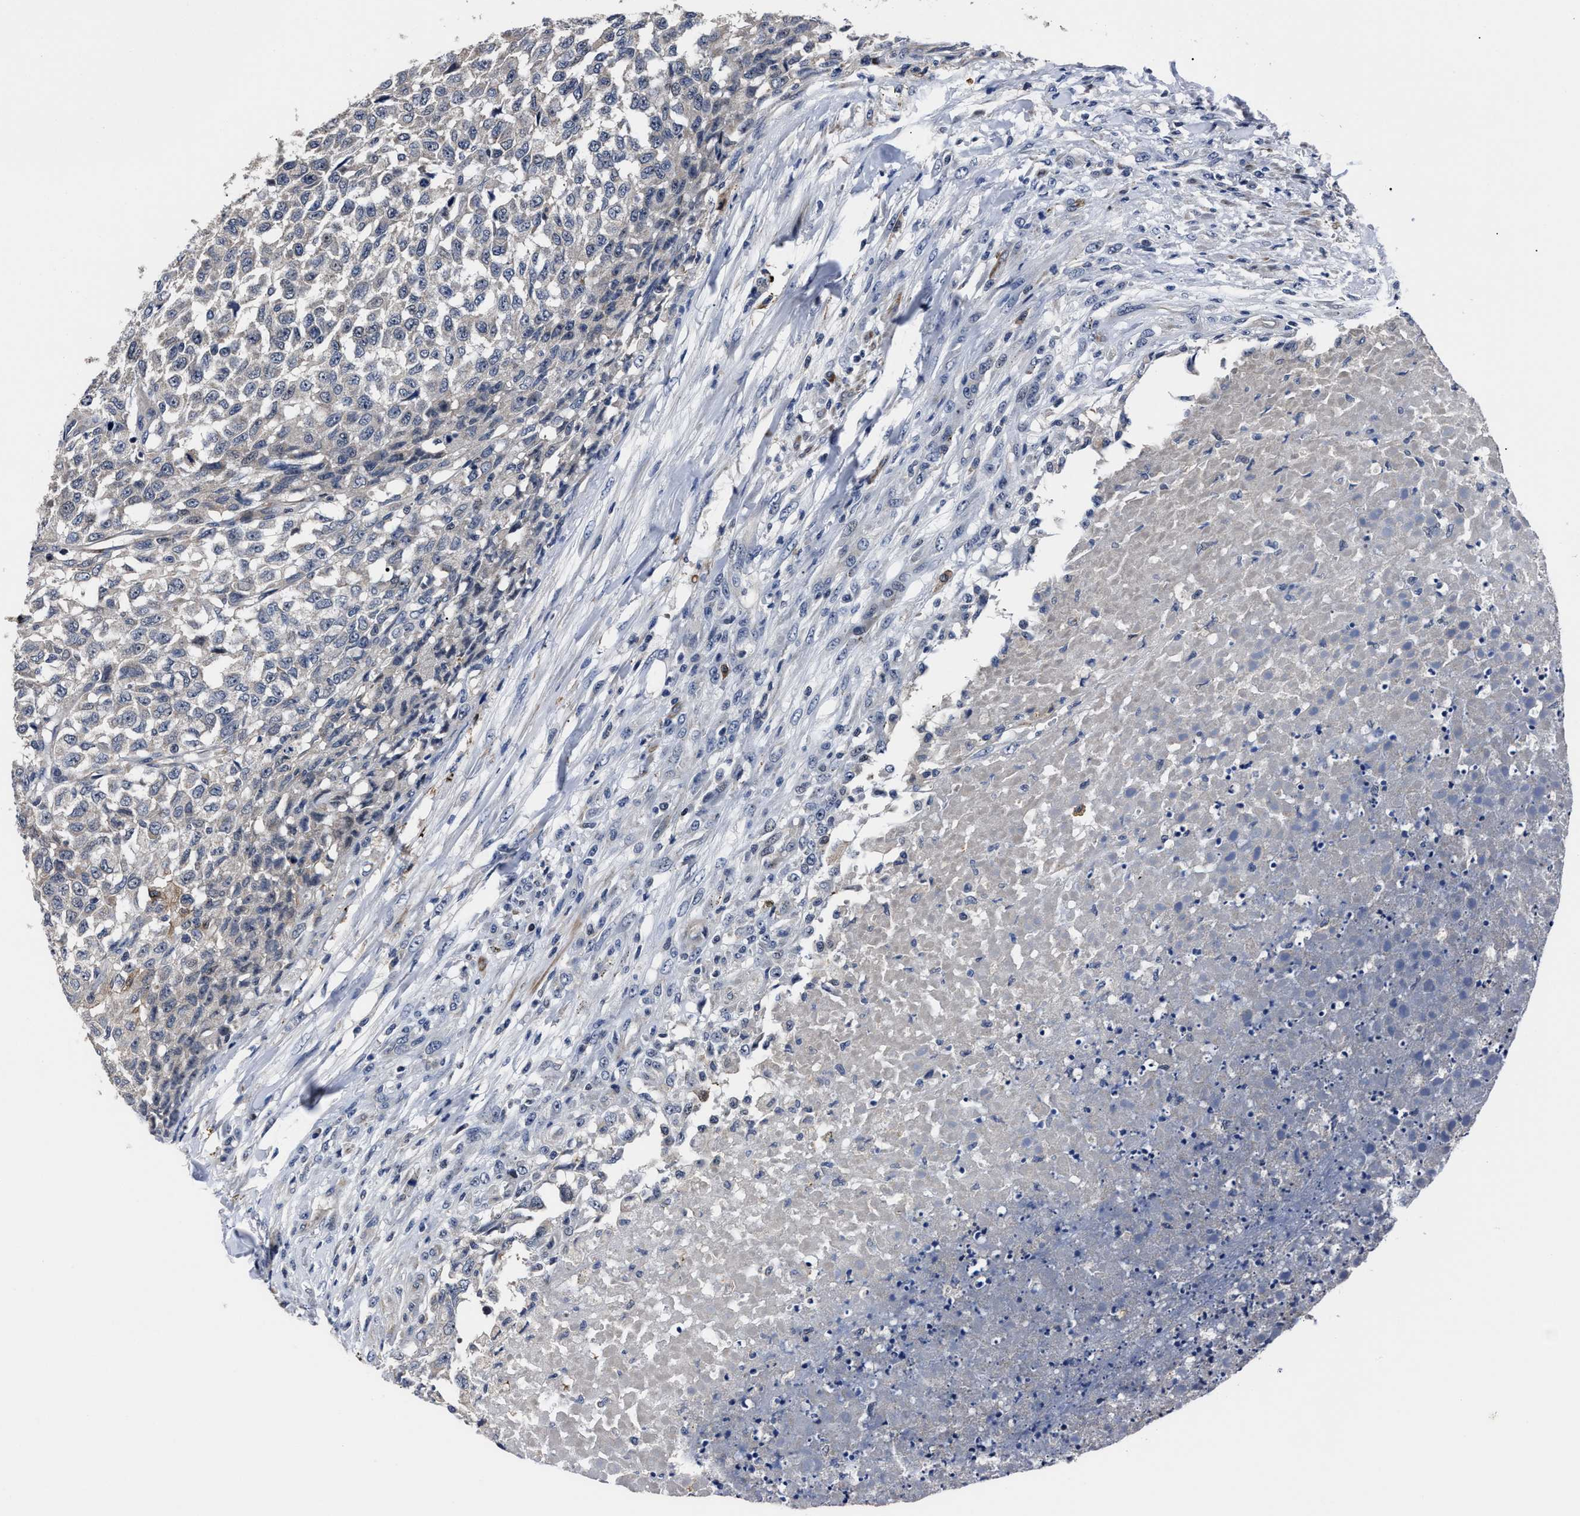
{"staining": {"intensity": "negative", "quantity": "none", "location": "none"}, "tissue": "testis cancer", "cell_type": "Tumor cells", "image_type": "cancer", "snomed": [{"axis": "morphology", "description": "Seminoma, NOS"}, {"axis": "topography", "description": "Testis"}], "caption": "Seminoma (testis) was stained to show a protein in brown. There is no significant expression in tumor cells. The staining is performed using DAB brown chromogen with nuclei counter-stained in using hematoxylin.", "gene": "RSBN1L", "patient": {"sex": "male", "age": 59}}